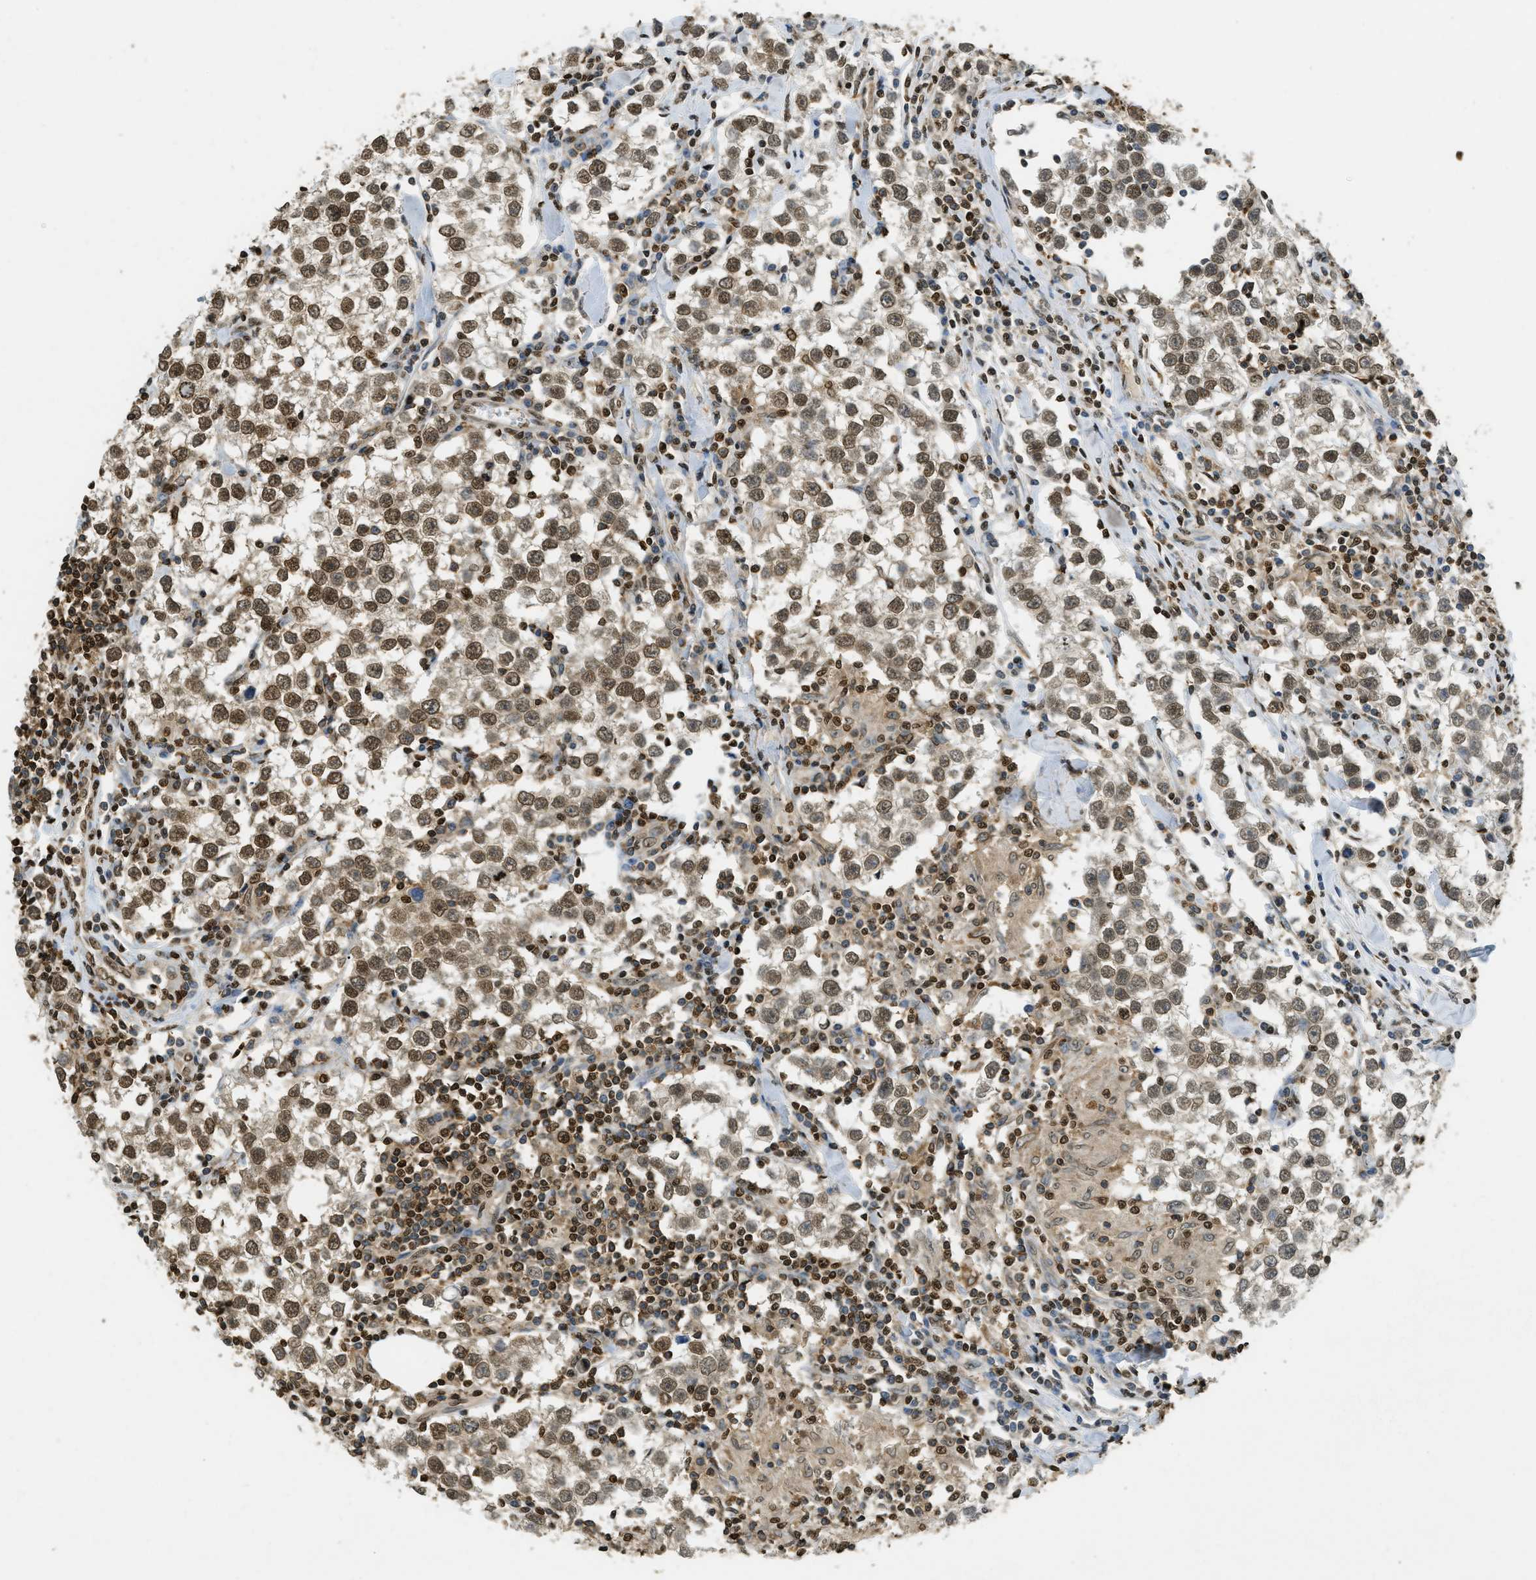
{"staining": {"intensity": "moderate", "quantity": ">75%", "location": "nuclear"}, "tissue": "testis cancer", "cell_type": "Tumor cells", "image_type": "cancer", "snomed": [{"axis": "morphology", "description": "Seminoma, NOS"}, {"axis": "morphology", "description": "Carcinoma, Embryonal, NOS"}, {"axis": "topography", "description": "Testis"}], "caption": "This histopathology image reveals immunohistochemistry staining of testis cancer, with medium moderate nuclear expression in approximately >75% of tumor cells.", "gene": "NR5A2", "patient": {"sex": "male", "age": 36}}